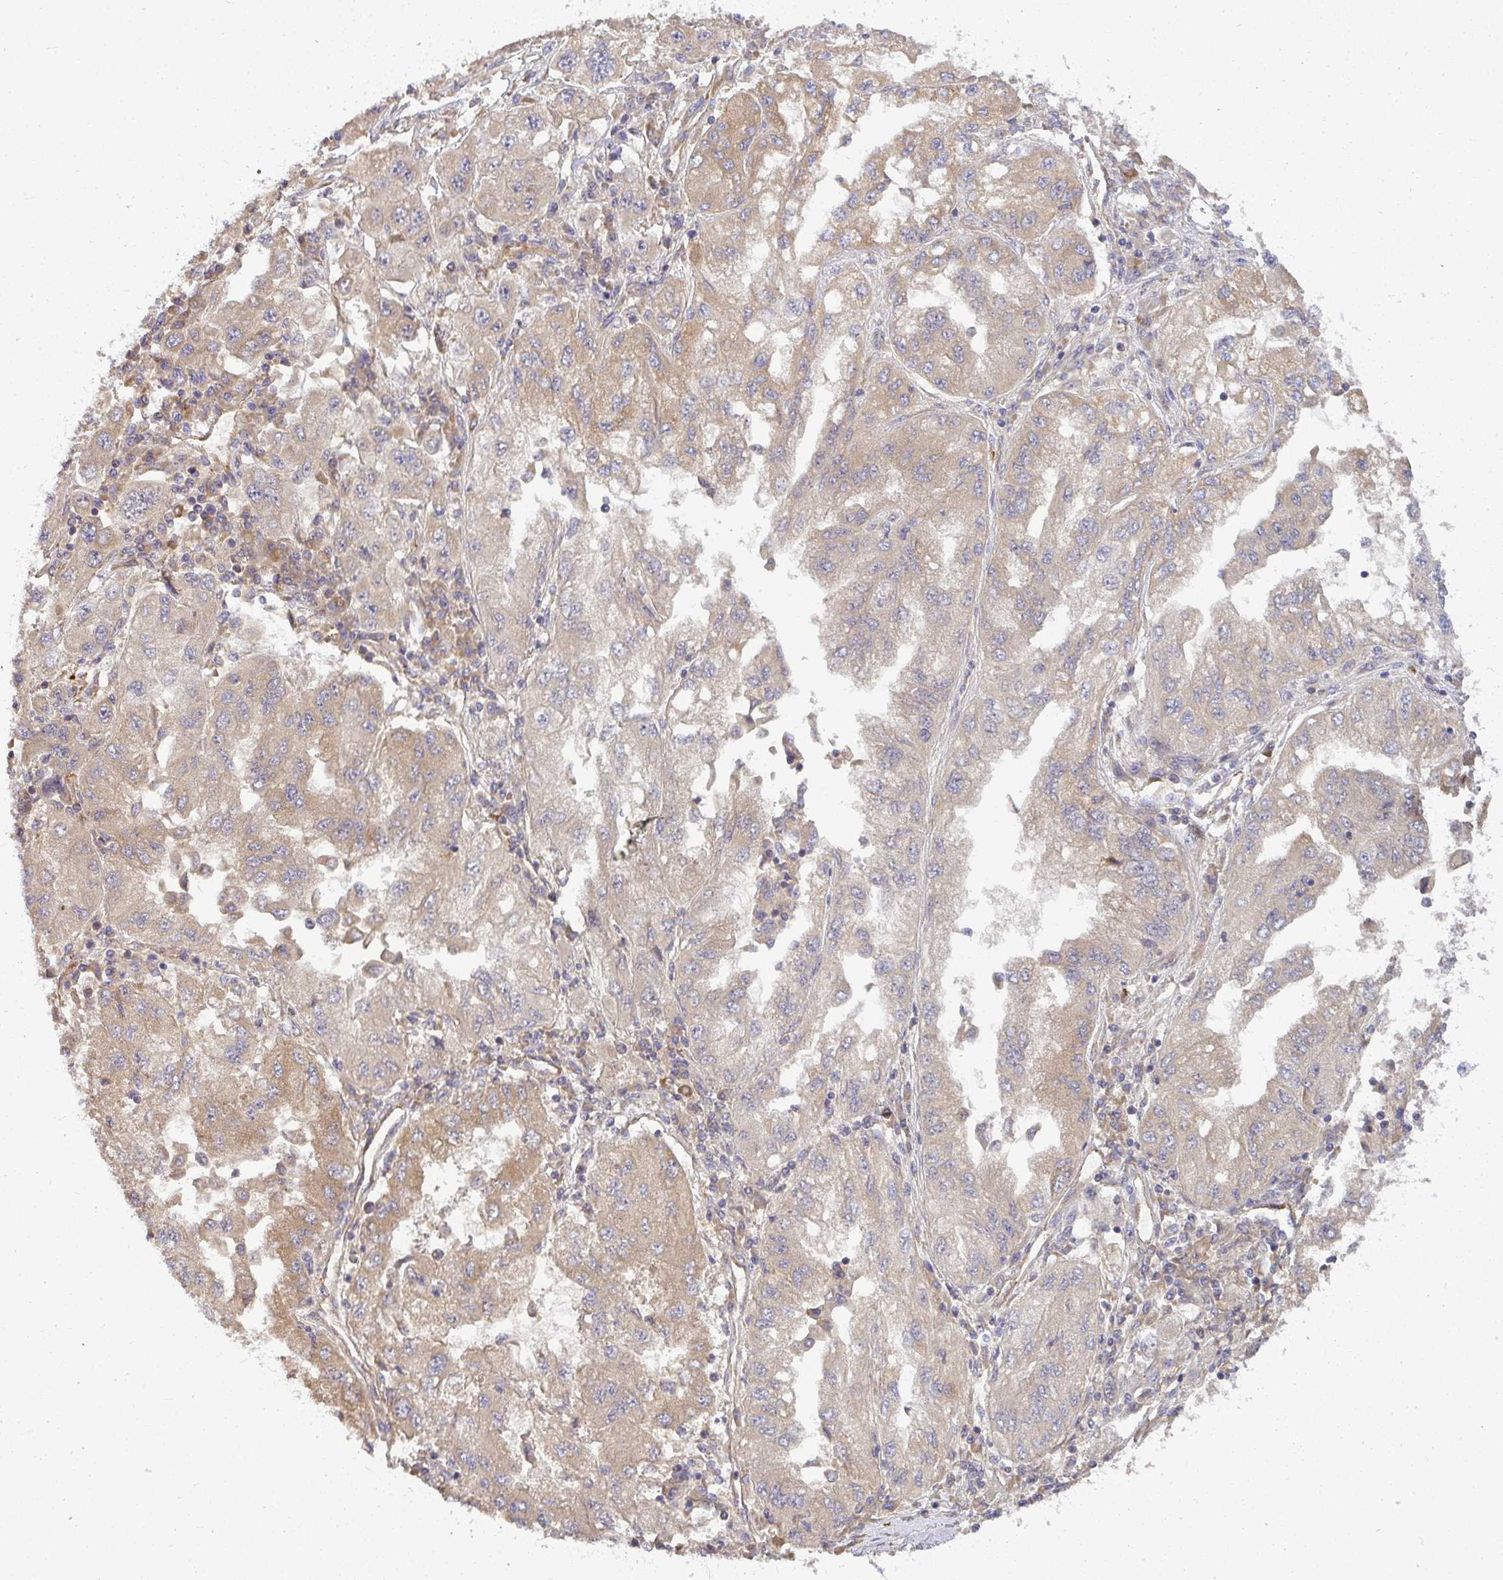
{"staining": {"intensity": "weak", "quantity": "<25%", "location": "cytoplasmic/membranous"}, "tissue": "lung cancer", "cell_type": "Tumor cells", "image_type": "cancer", "snomed": [{"axis": "morphology", "description": "Adenocarcinoma, NOS"}, {"axis": "morphology", "description": "Adenocarcinoma primary or metastatic"}, {"axis": "topography", "description": "Lung"}], "caption": "The image demonstrates no staining of tumor cells in adenocarcinoma primary or metastatic (lung). (Brightfield microscopy of DAB (3,3'-diaminobenzidine) immunohistochemistry at high magnification).", "gene": "B4GALT6", "patient": {"sex": "male", "age": 74}}